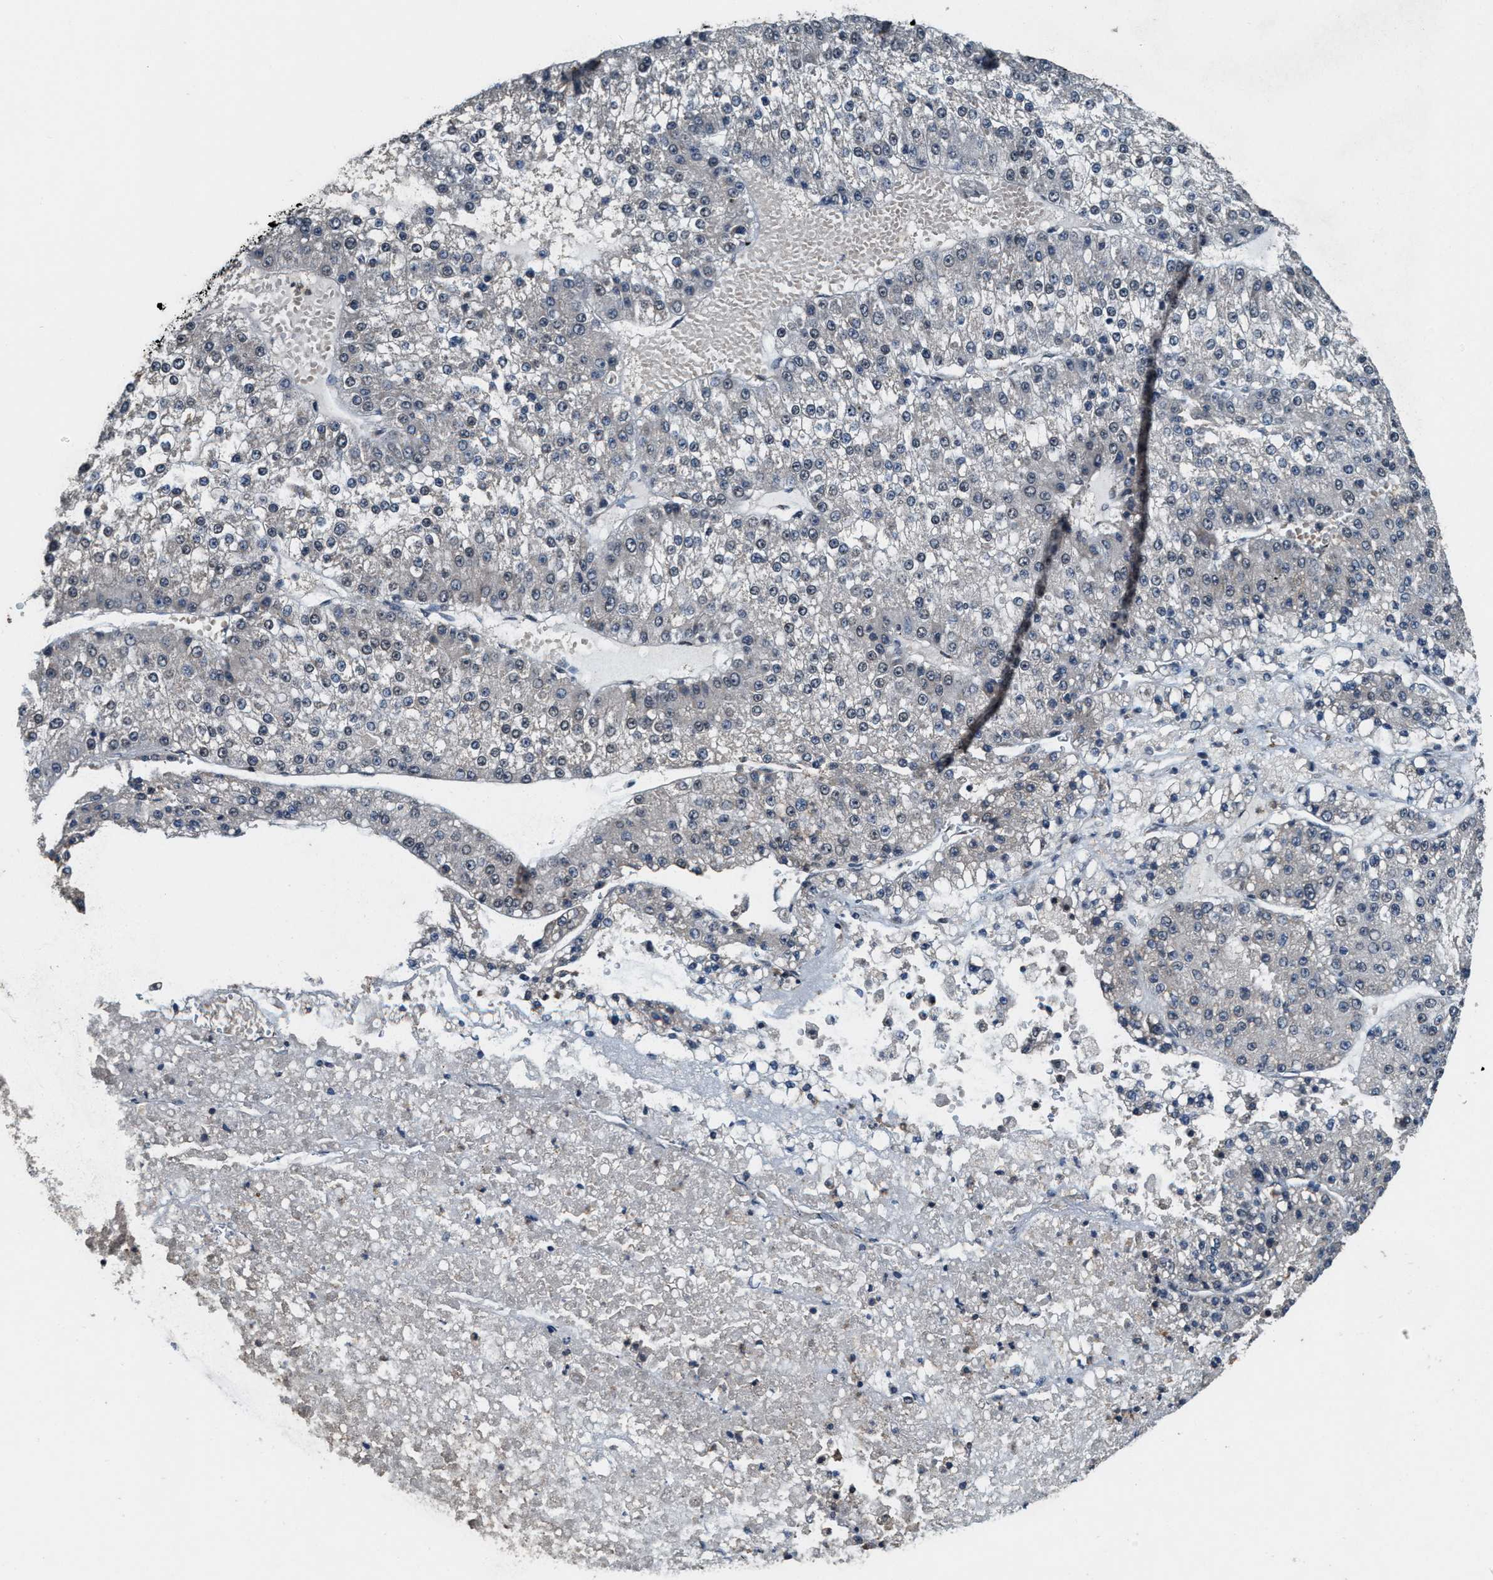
{"staining": {"intensity": "weak", "quantity": "25%-75%", "location": "cytoplasmic/membranous"}, "tissue": "liver cancer", "cell_type": "Tumor cells", "image_type": "cancer", "snomed": [{"axis": "morphology", "description": "Carcinoma, Hepatocellular, NOS"}, {"axis": "topography", "description": "Liver"}], "caption": "Liver cancer stained for a protein shows weak cytoplasmic/membranous positivity in tumor cells.", "gene": "ARHGEF5", "patient": {"sex": "female", "age": 73}}